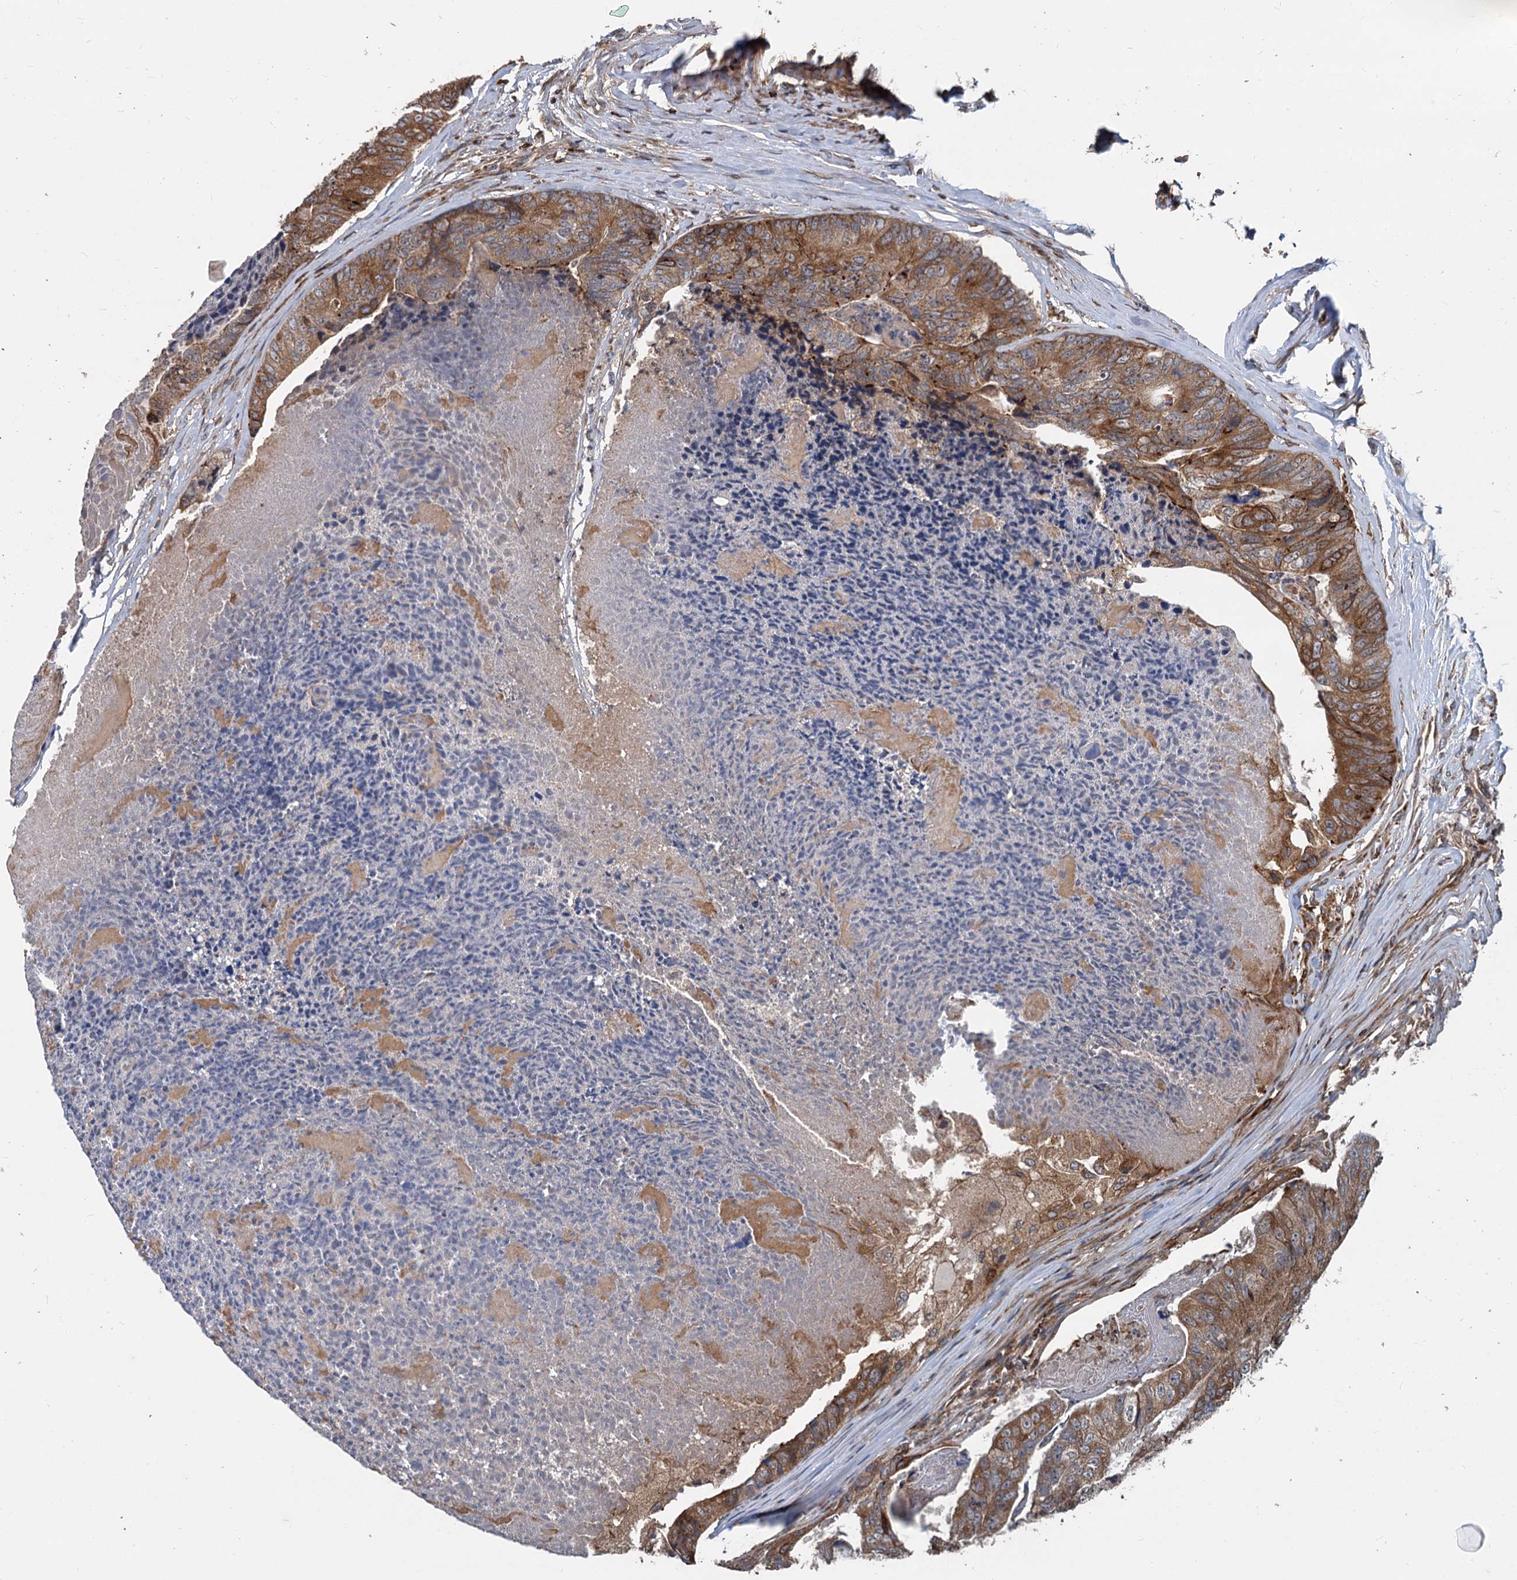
{"staining": {"intensity": "strong", "quantity": ">75%", "location": "cytoplasmic/membranous"}, "tissue": "colorectal cancer", "cell_type": "Tumor cells", "image_type": "cancer", "snomed": [{"axis": "morphology", "description": "Adenocarcinoma, NOS"}, {"axis": "topography", "description": "Colon"}], "caption": "This is an image of immunohistochemistry (IHC) staining of colorectal cancer, which shows strong expression in the cytoplasmic/membranous of tumor cells.", "gene": "STIM1", "patient": {"sex": "female", "age": 67}}